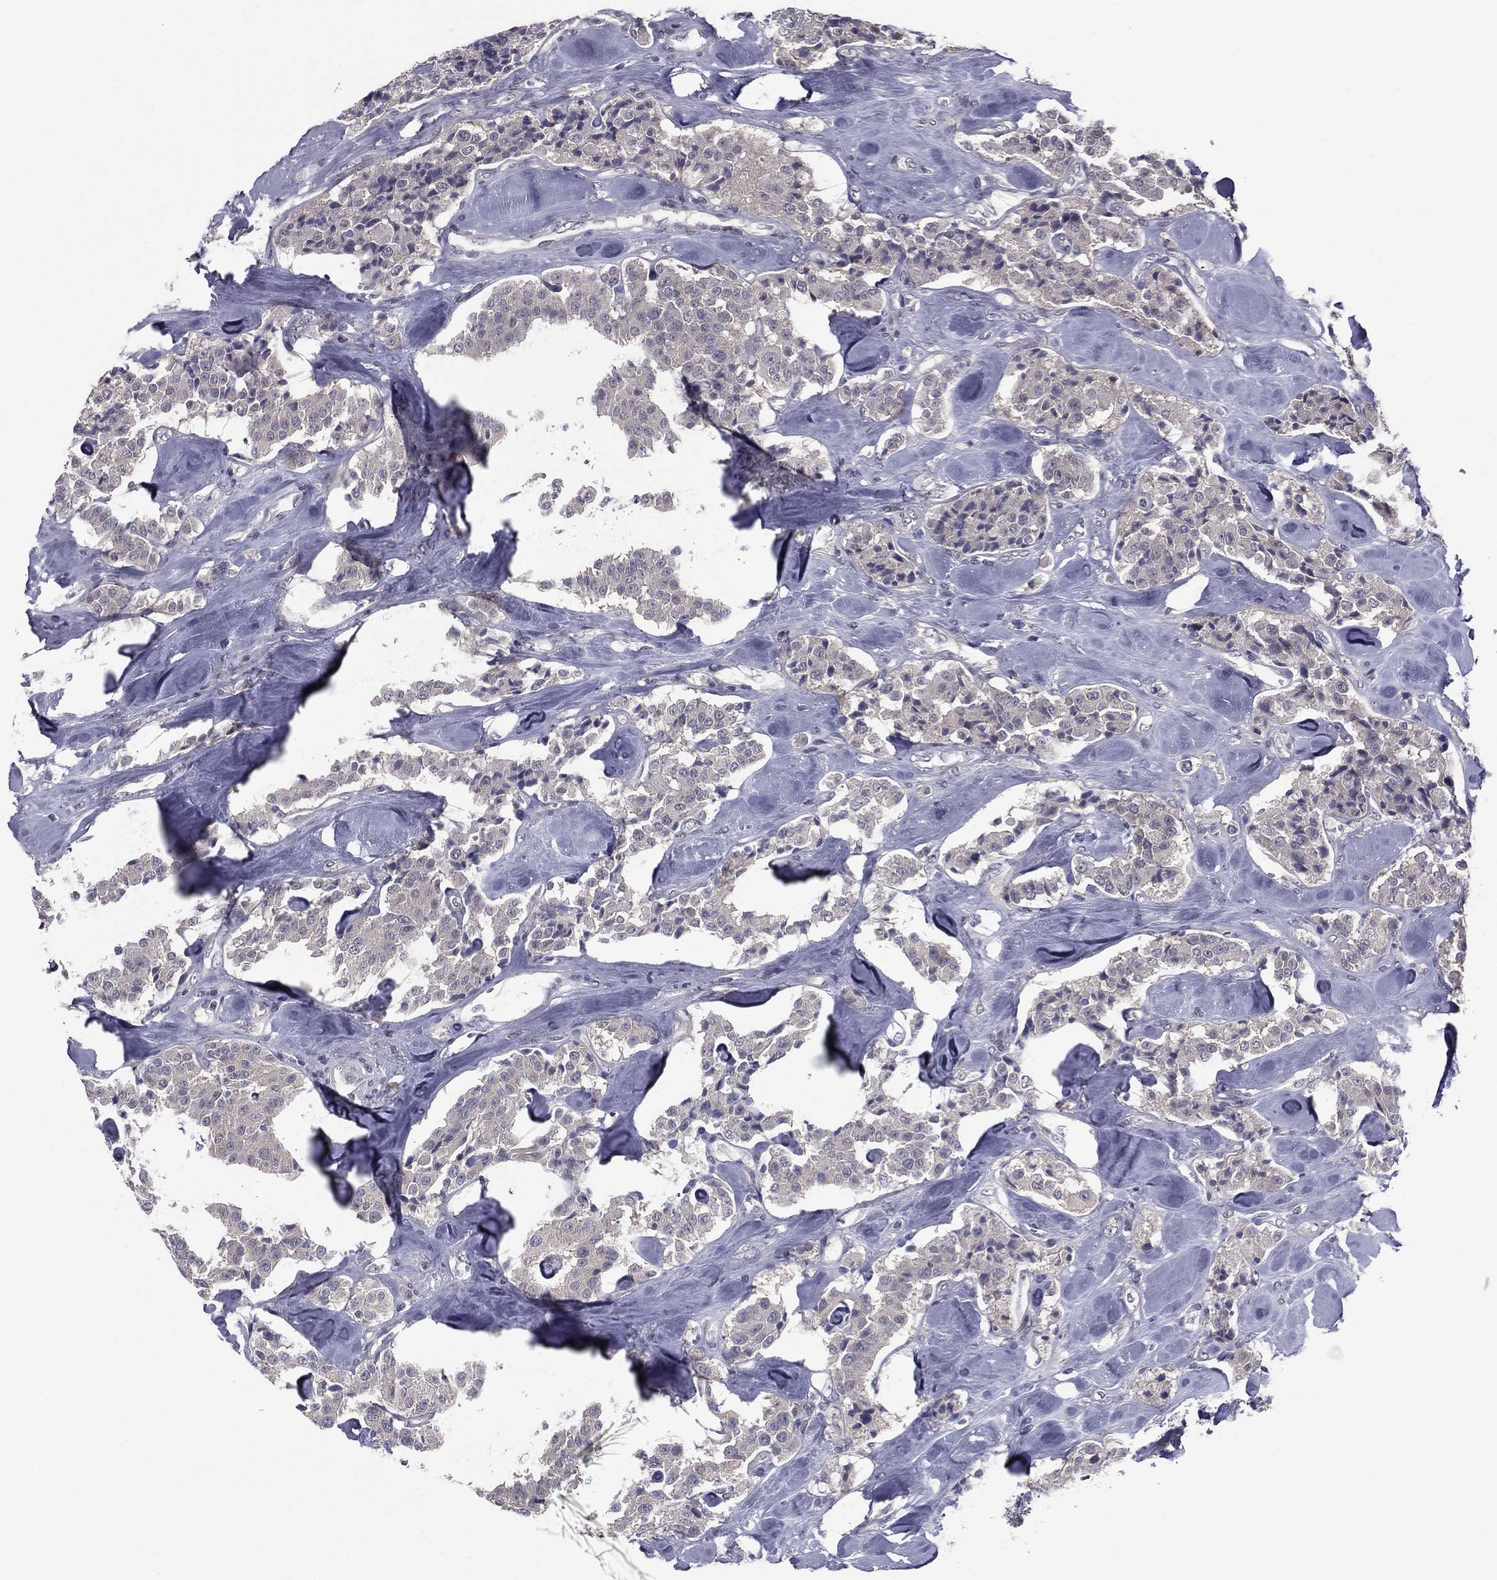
{"staining": {"intensity": "negative", "quantity": "none", "location": "none"}, "tissue": "carcinoid", "cell_type": "Tumor cells", "image_type": "cancer", "snomed": [{"axis": "morphology", "description": "Carcinoid, malignant, NOS"}, {"axis": "topography", "description": "Pancreas"}], "caption": "This is an IHC image of human malignant carcinoid. There is no positivity in tumor cells.", "gene": "ACTRT2", "patient": {"sex": "male", "age": 41}}